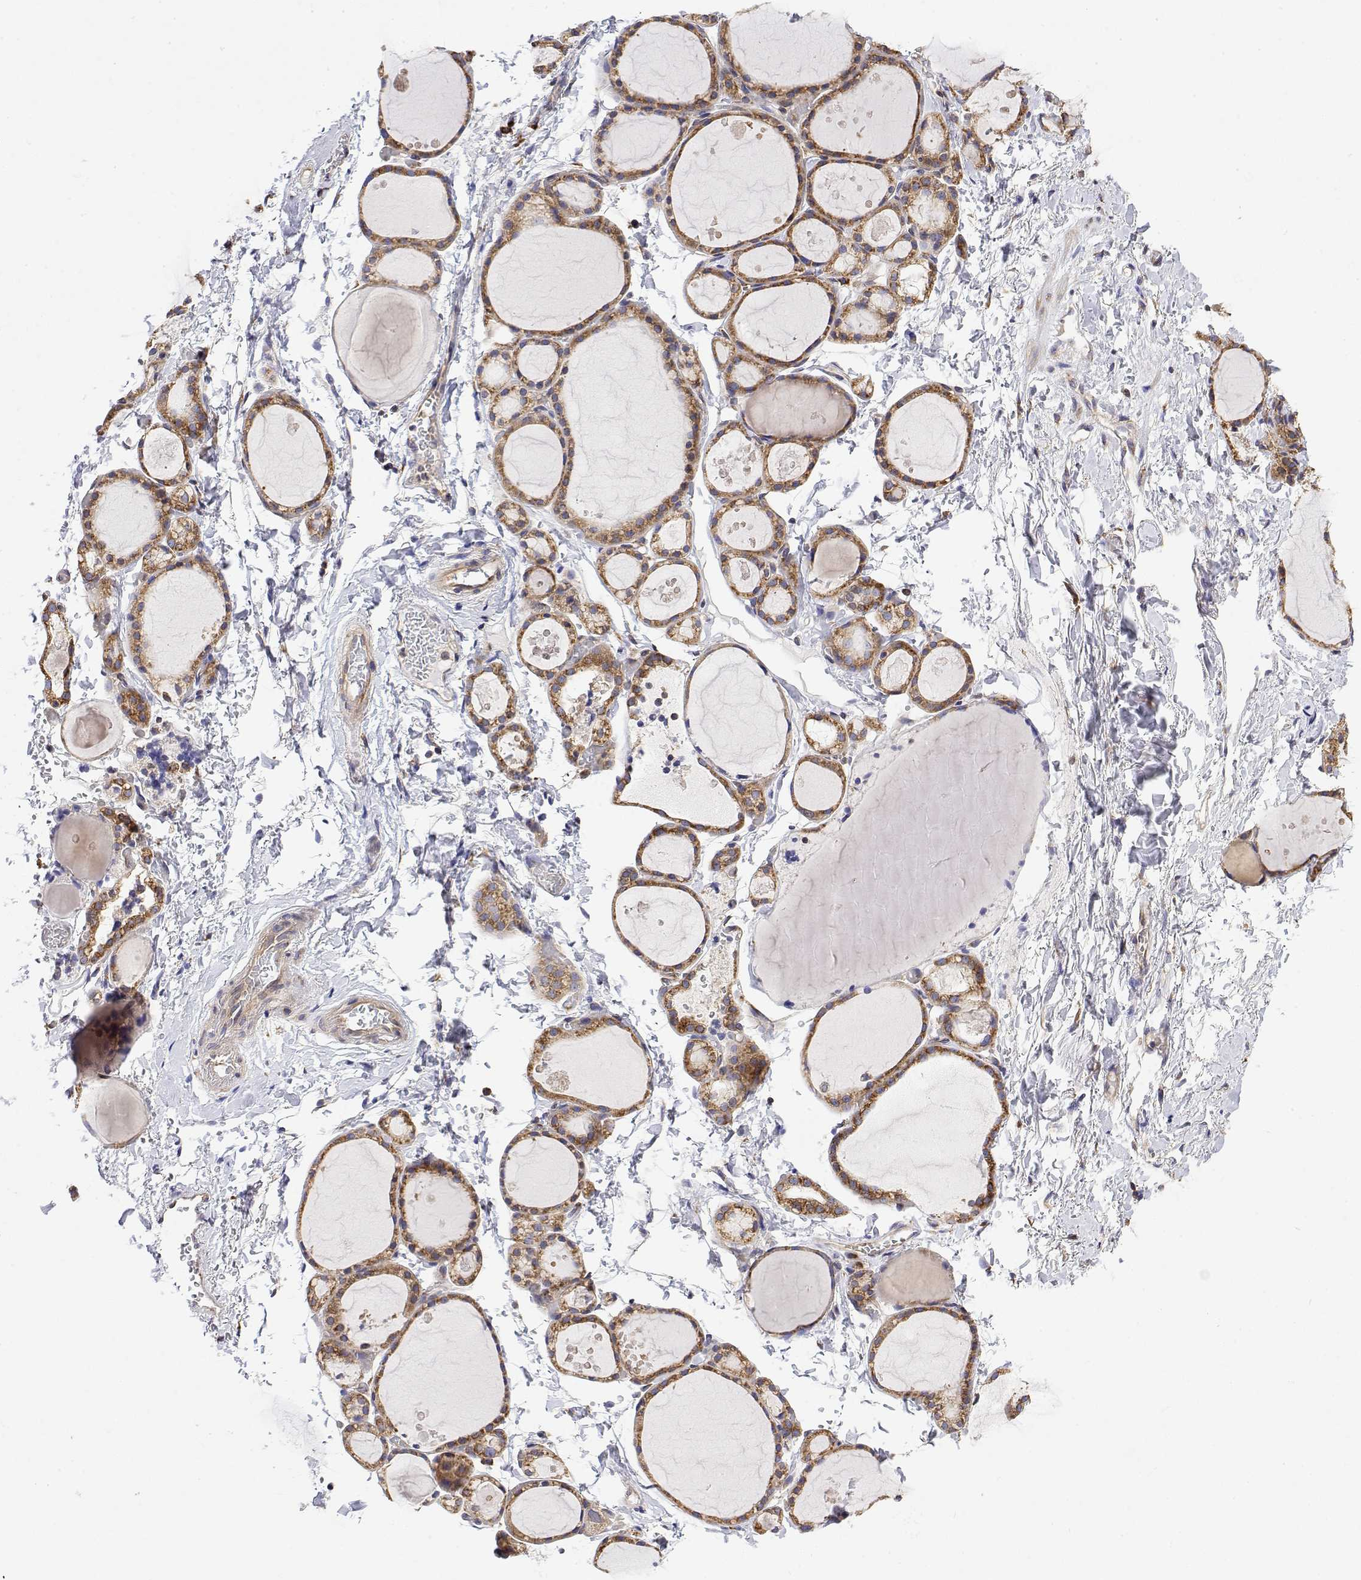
{"staining": {"intensity": "moderate", "quantity": ">75%", "location": "cytoplasmic/membranous"}, "tissue": "thyroid gland", "cell_type": "Glandular cells", "image_type": "normal", "snomed": [{"axis": "morphology", "description": "Normal tissue, NOS"}, {"axis": "topography", "description": "Thyroid gland"}], "caption": "Immunohistochemistry (IHC) staining of normal thyroid gland, which exhibits medium levels of moderate cytoplasmic/membranous staining in approximately >75% of glandular cells indicating moderate cytoplasmic/membranous protein expression. The staining was performed using DAB (brown) for protein detection and nuclei were counterstained in hematoxylin (blue).", "gene": "EEF1G", "patient": {"sex": "male", "age": 68}}